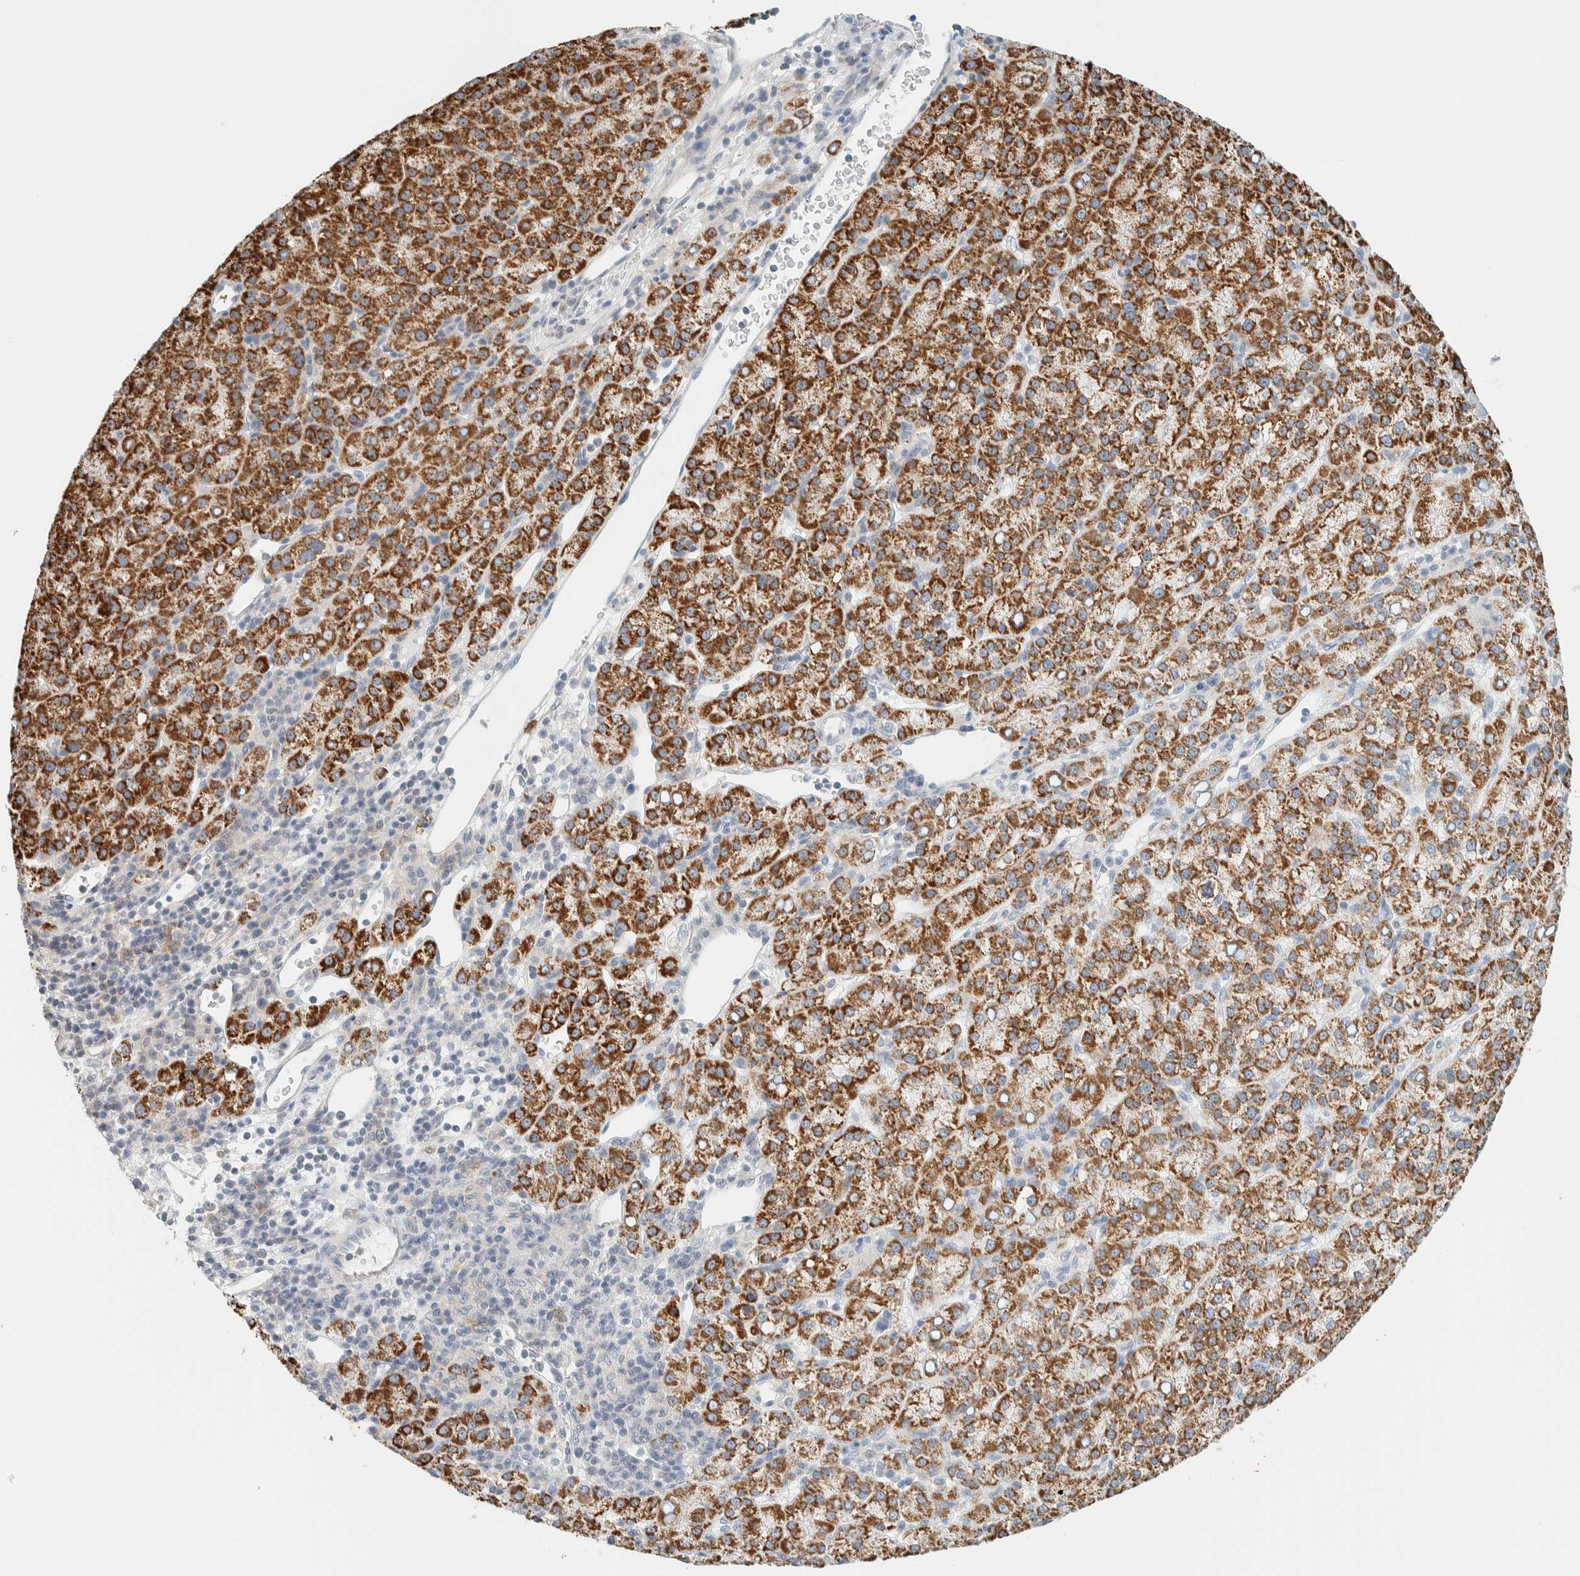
{"staining": {"intensity": "strong", "quantity": ">75%", "location": "cytoplasmic/membranous"}, "tissue": "liver cancer", "cell_type": "Tumor cells", "image_type": "cancer", "snomed": [{"axis": "morphology", "description": "Carcinoma, Hepatocellular, NOS"}, {"axis": "topography", "description": "Liver"}], "caption": "Immunohistochemistry (IHC) image of liver cancer stained for a protein (brown), which shows high levels of strong cytoplasmic/membranous staining in about >75% of tumor cells.", "gene": "NDE1", "patient": {"sex": "female", "age": 58}}